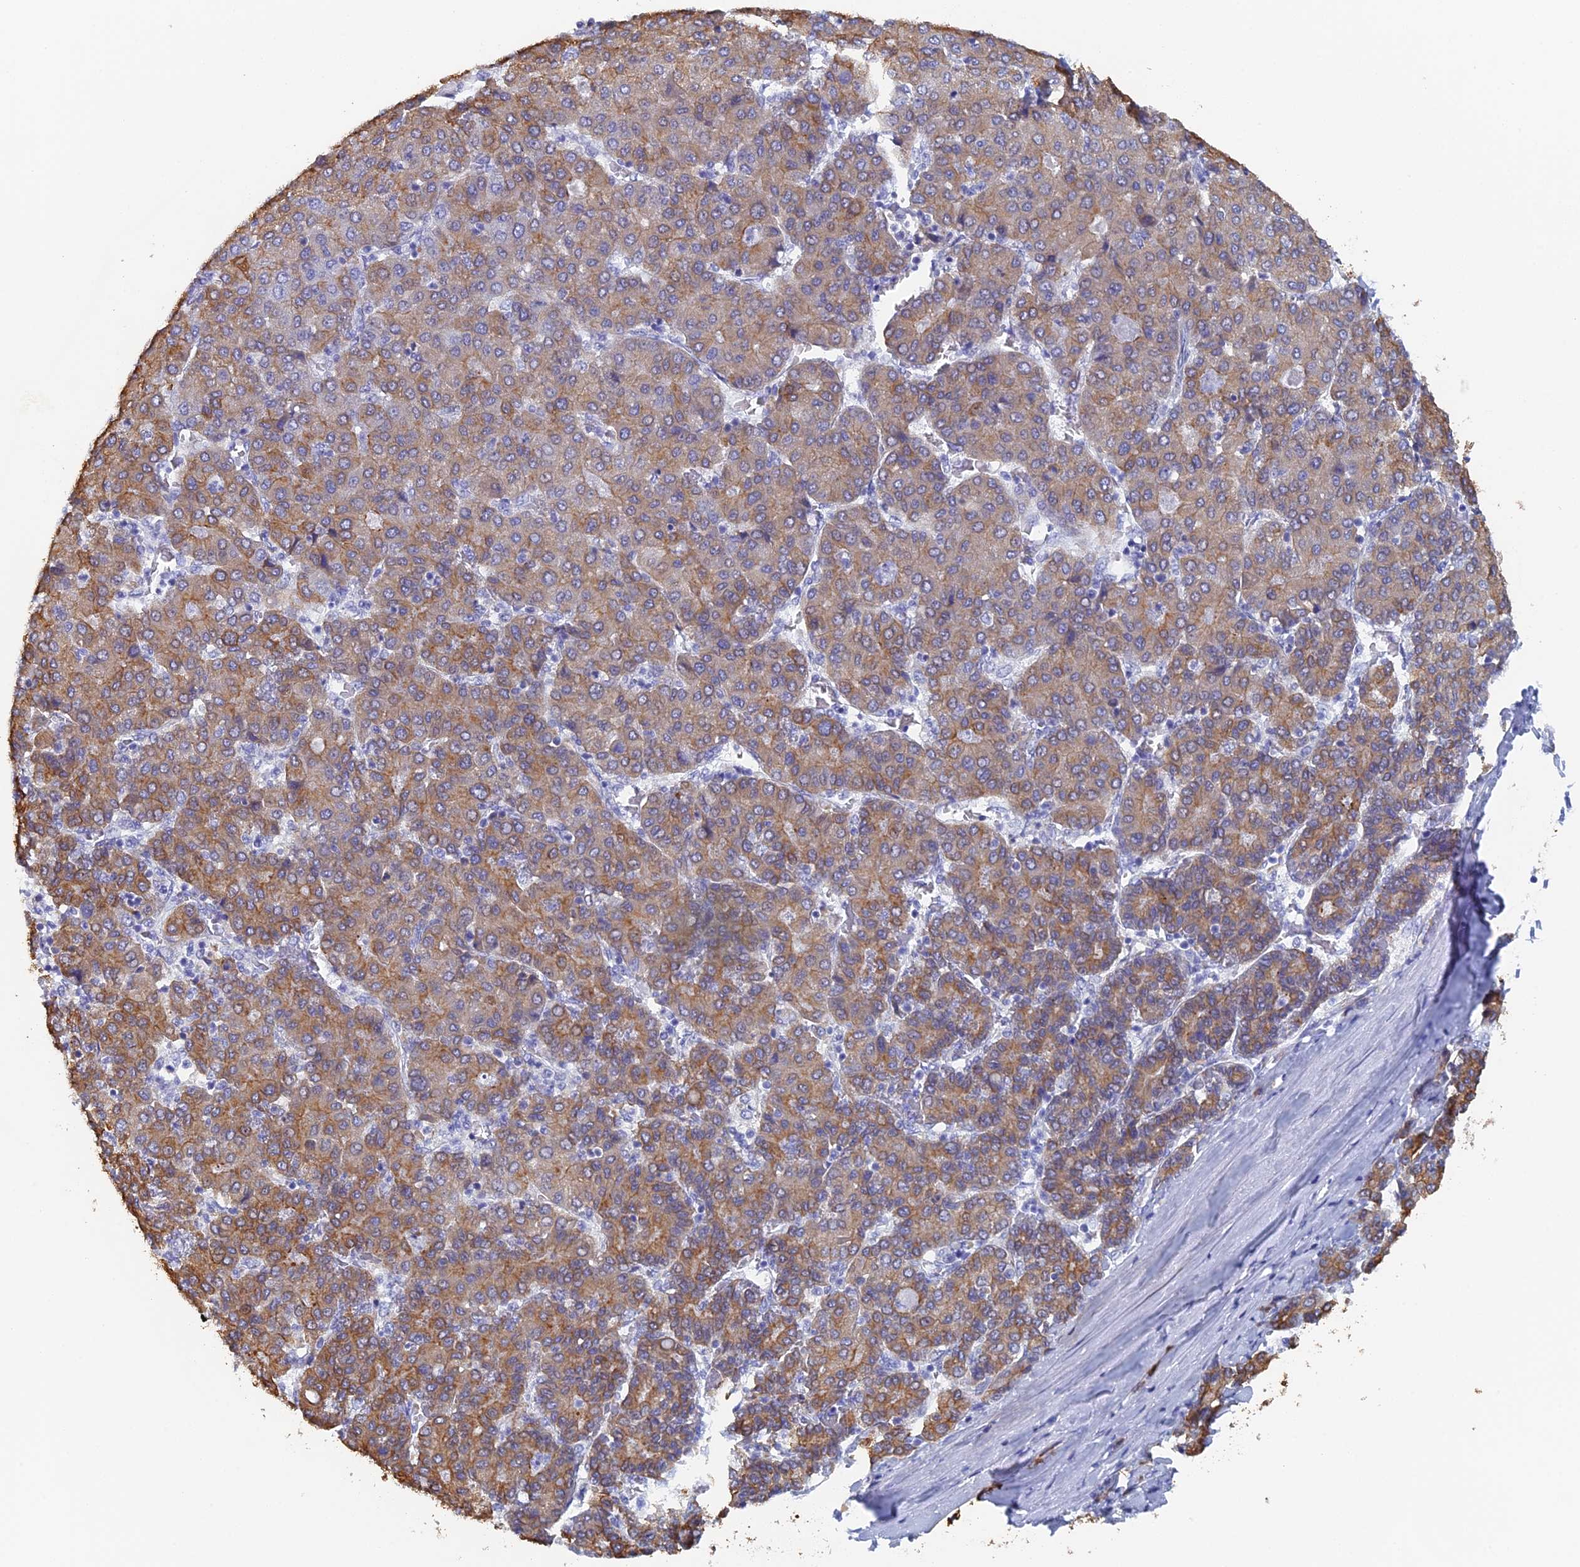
{"staining": {"intensity": "moderate", "quantity": ">75%", "location": "cytoplasmic/membranous"}, "tissue": "liver cancer", "cell_type": "Tumor cells", "image_type": "cancer", "snomed": [{"axis": "morphology", "description": "Carcinoma, Hepatocellular, NOS"}, {"axis": "topography", "description": "Liver"}], "caption": "High-power microscopy captured an immunohistochemistry micrograph of hepatocellular carcinoma (liver), revealing moderate cytoplasmic/membranous staining in approximately >75% of tumor cells. (Stains: DAB (3,3'-diaminobenzidine) in brown, nuclei in blue, Microscopy: brightfield microscopy at high magnification).", "gene": "SRFBP1", "patient": {"sex": "male", "age": 65}}